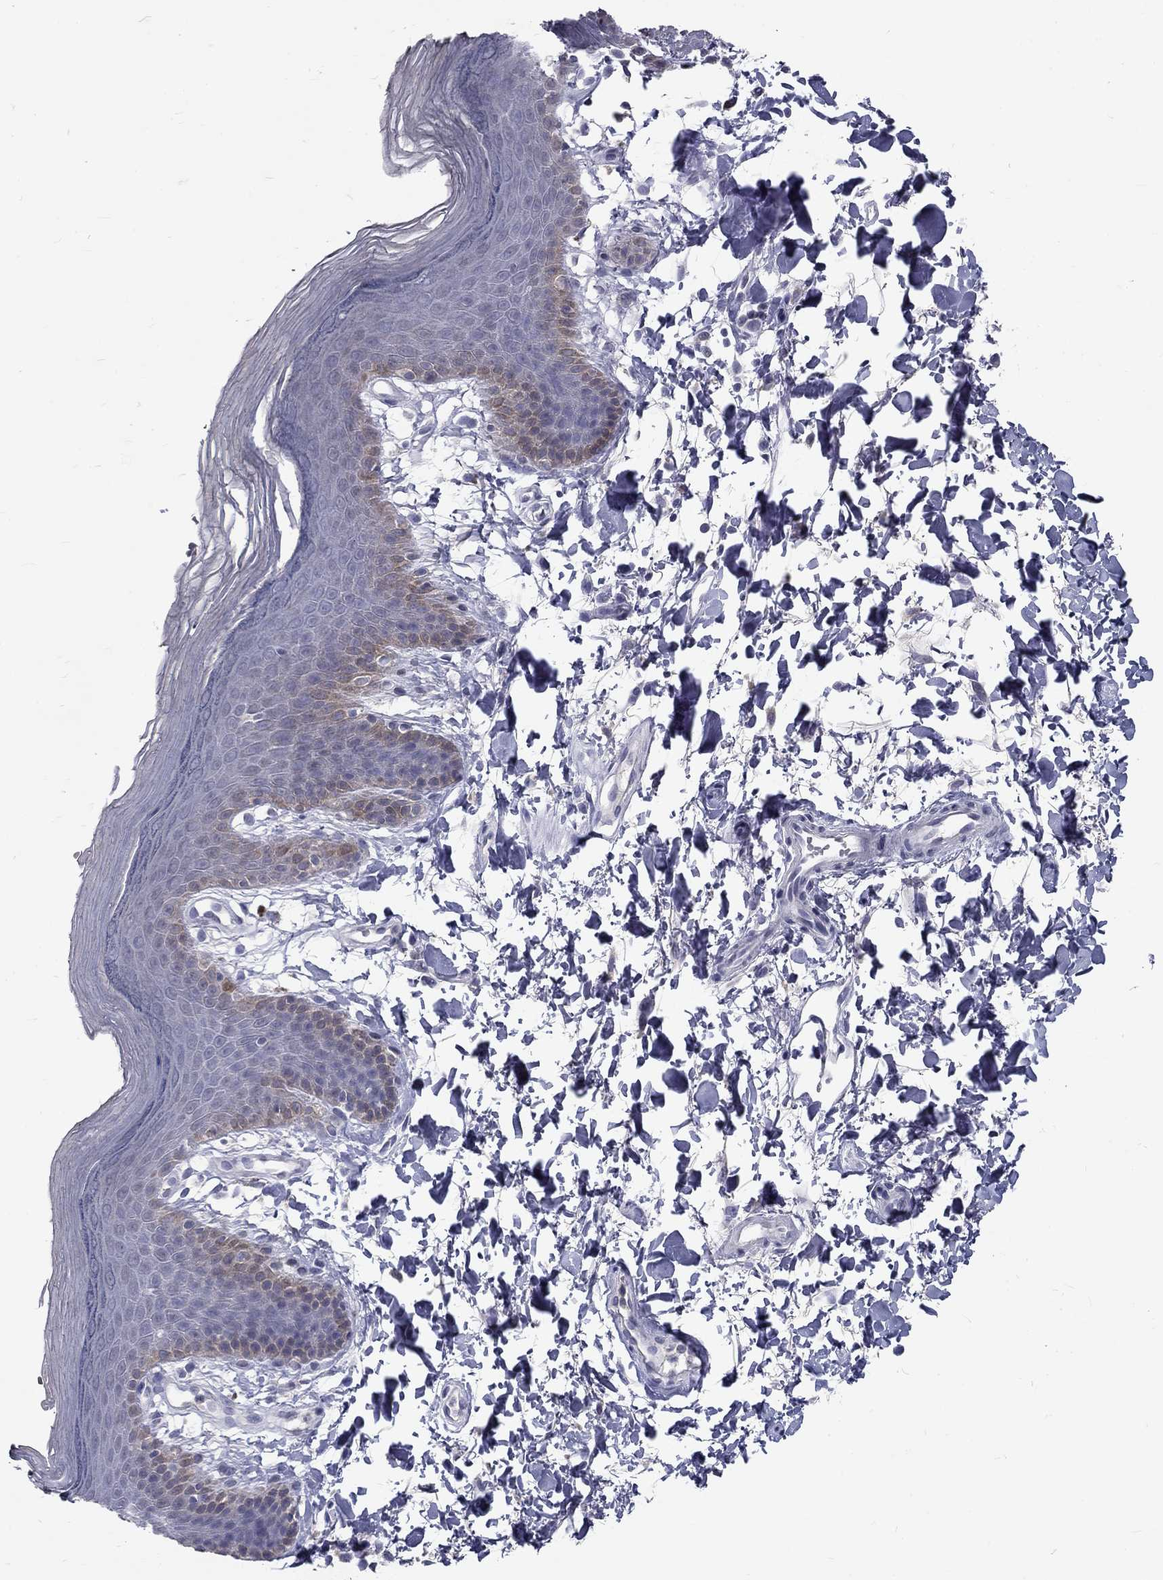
{"staining": {"intensity": "moderate", "quantity": "<25%", "location": "cytoplasmic/membranous"}, "tissue": "skin", "cell_type": "Epidermal cells", "image_type": "normal", "snomed": [{"axis": "morphology", "description": "Normal tissue, NOS"}, {"axis": "topography", "description": "Anal"}], "caption": "Moderate cytoplasmic/membranous expression for a protein is present in about <25% of epidermal cells of unremarkable skin using immunohistochemistry (IHC).", "gene": "NOS1", "patient": {"sex": "male", "age": 53}}